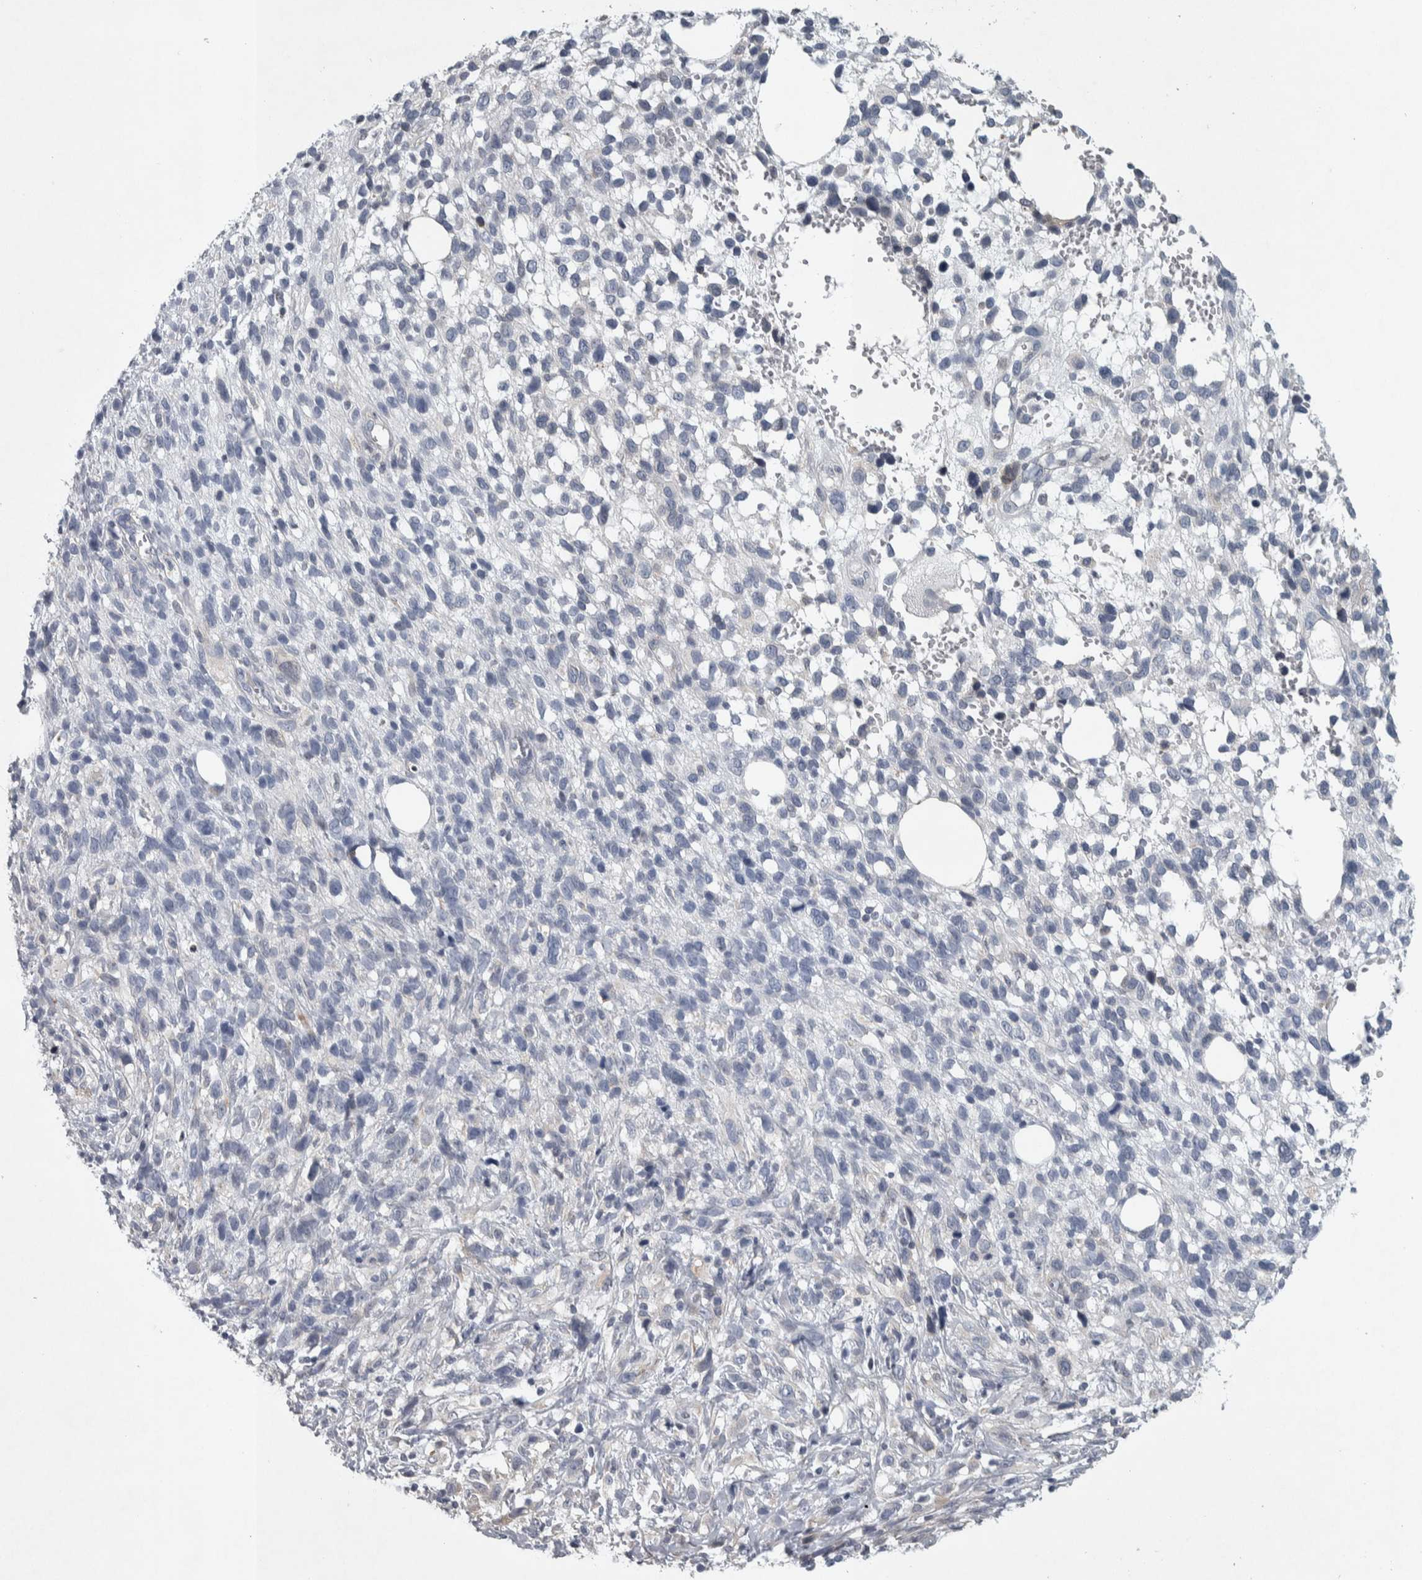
{"staining": {"intensity": "negative", "quantity": "none", "location": "none"}, "tissue": "melanoma", "cell_type": "Tumor cells", "image_type": "cancer", "snomed": [{"axis": "morphology", "description": "Malignant melanoma, NOS"}, {"axis": "topography", "description": "Skin"}], "caption": "This is an immunohistochemistry (IHC) micrograph of melanoma. There is no positivity in tumor cells.", "gene": "SIGMAR1", "patient": {"sex": "female", "age": 55}}